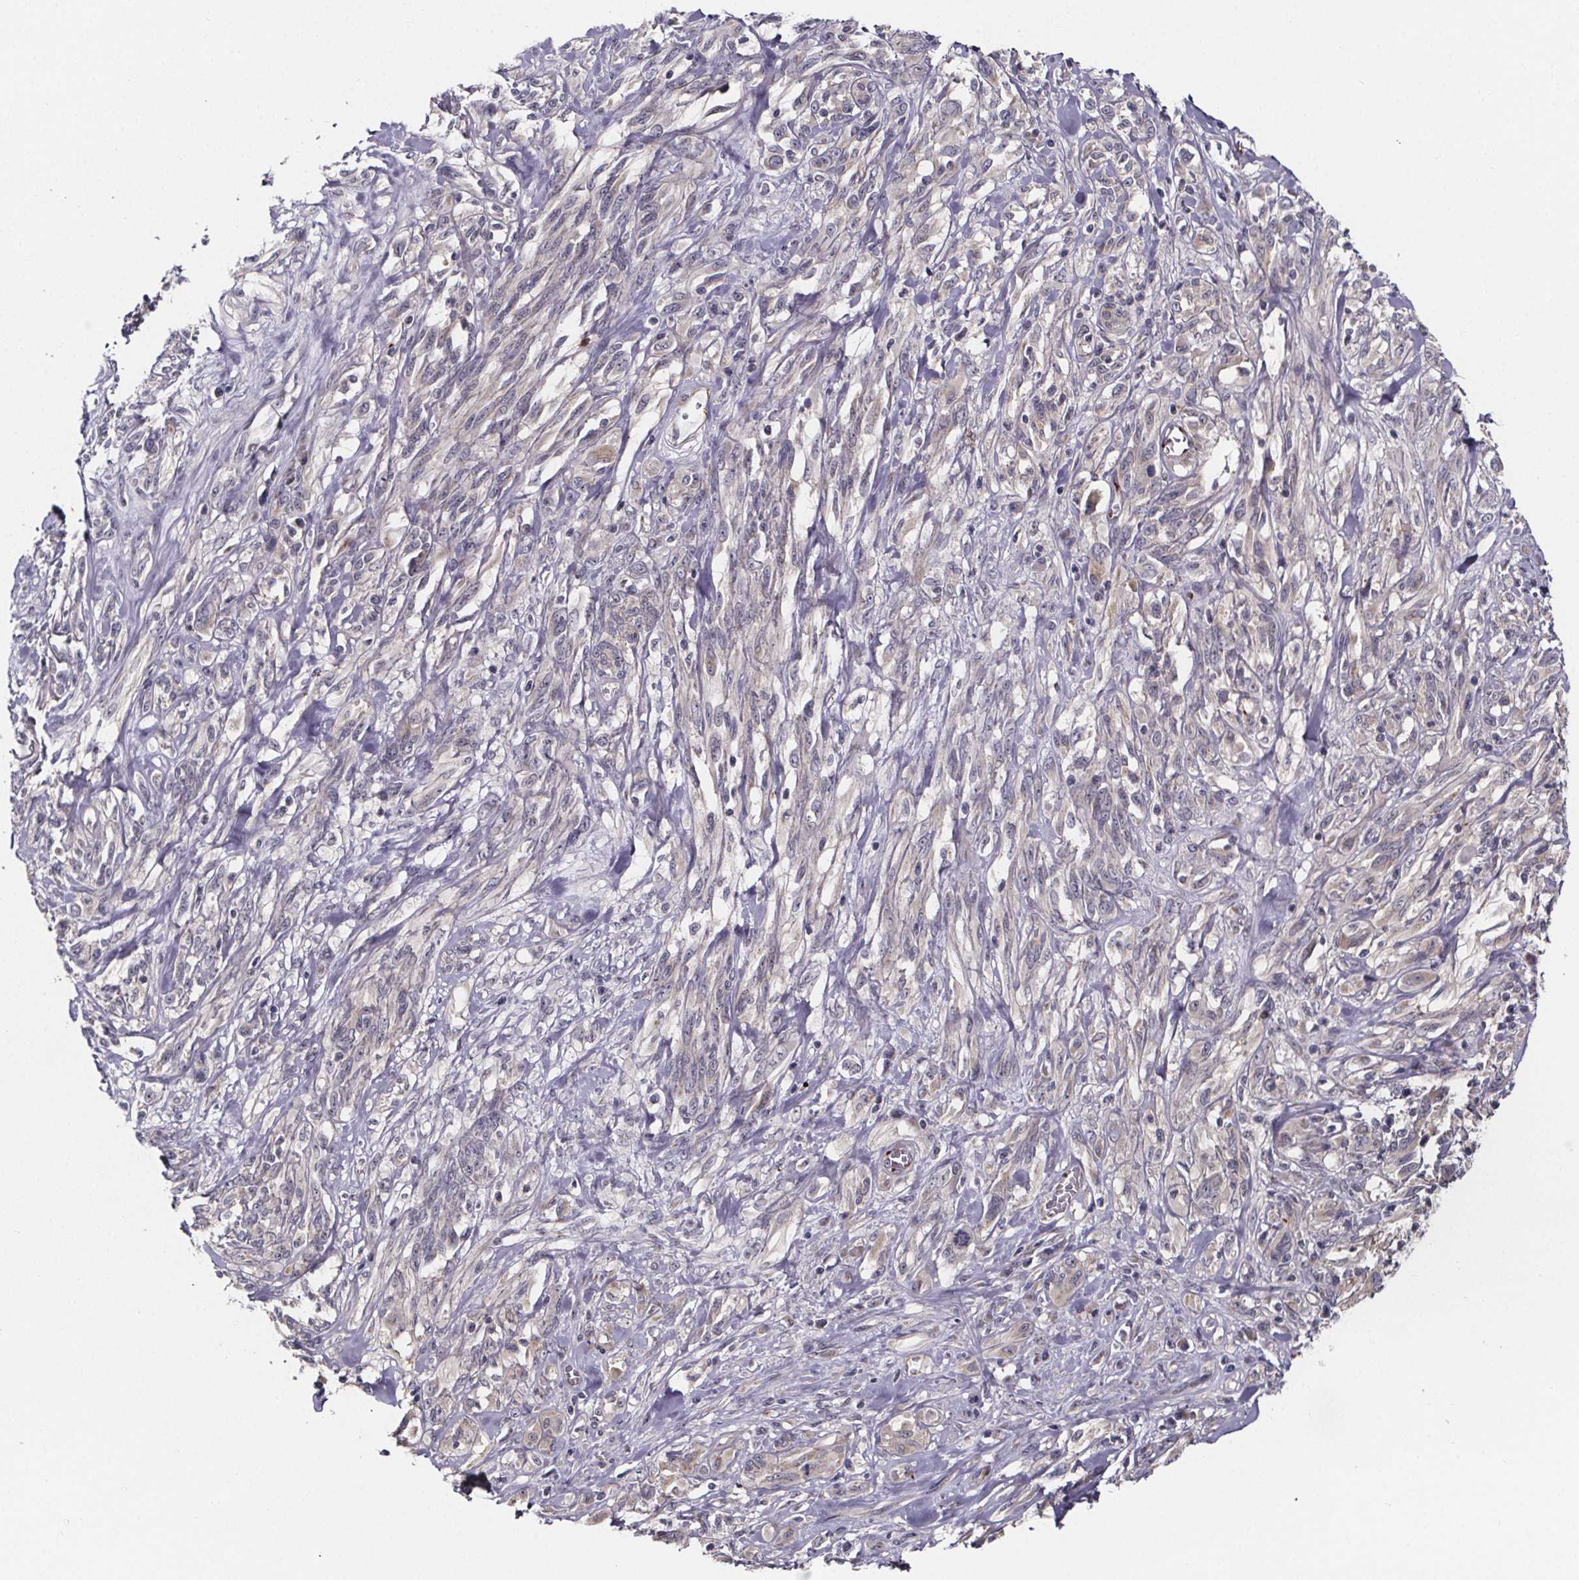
{"staining": {"intensity": "negative", "quantity": "none", "location": "none"}, "tissue": "melanoma", "cell_type": "Tumor cells", "image_type": "cancer", "snomed": [{"axis": "morphology", "description": "Malignant melanoma, NOS"}, {"axis": "topography", "description": "Skin"}], "caption": "Immunohistochemistry image of neoplastic tissue: human melanoma stained with DAB shows no significant protein expression in tumor cells.", "gene": "NDST1", "patient": {"sex": "female", "age": 91}}